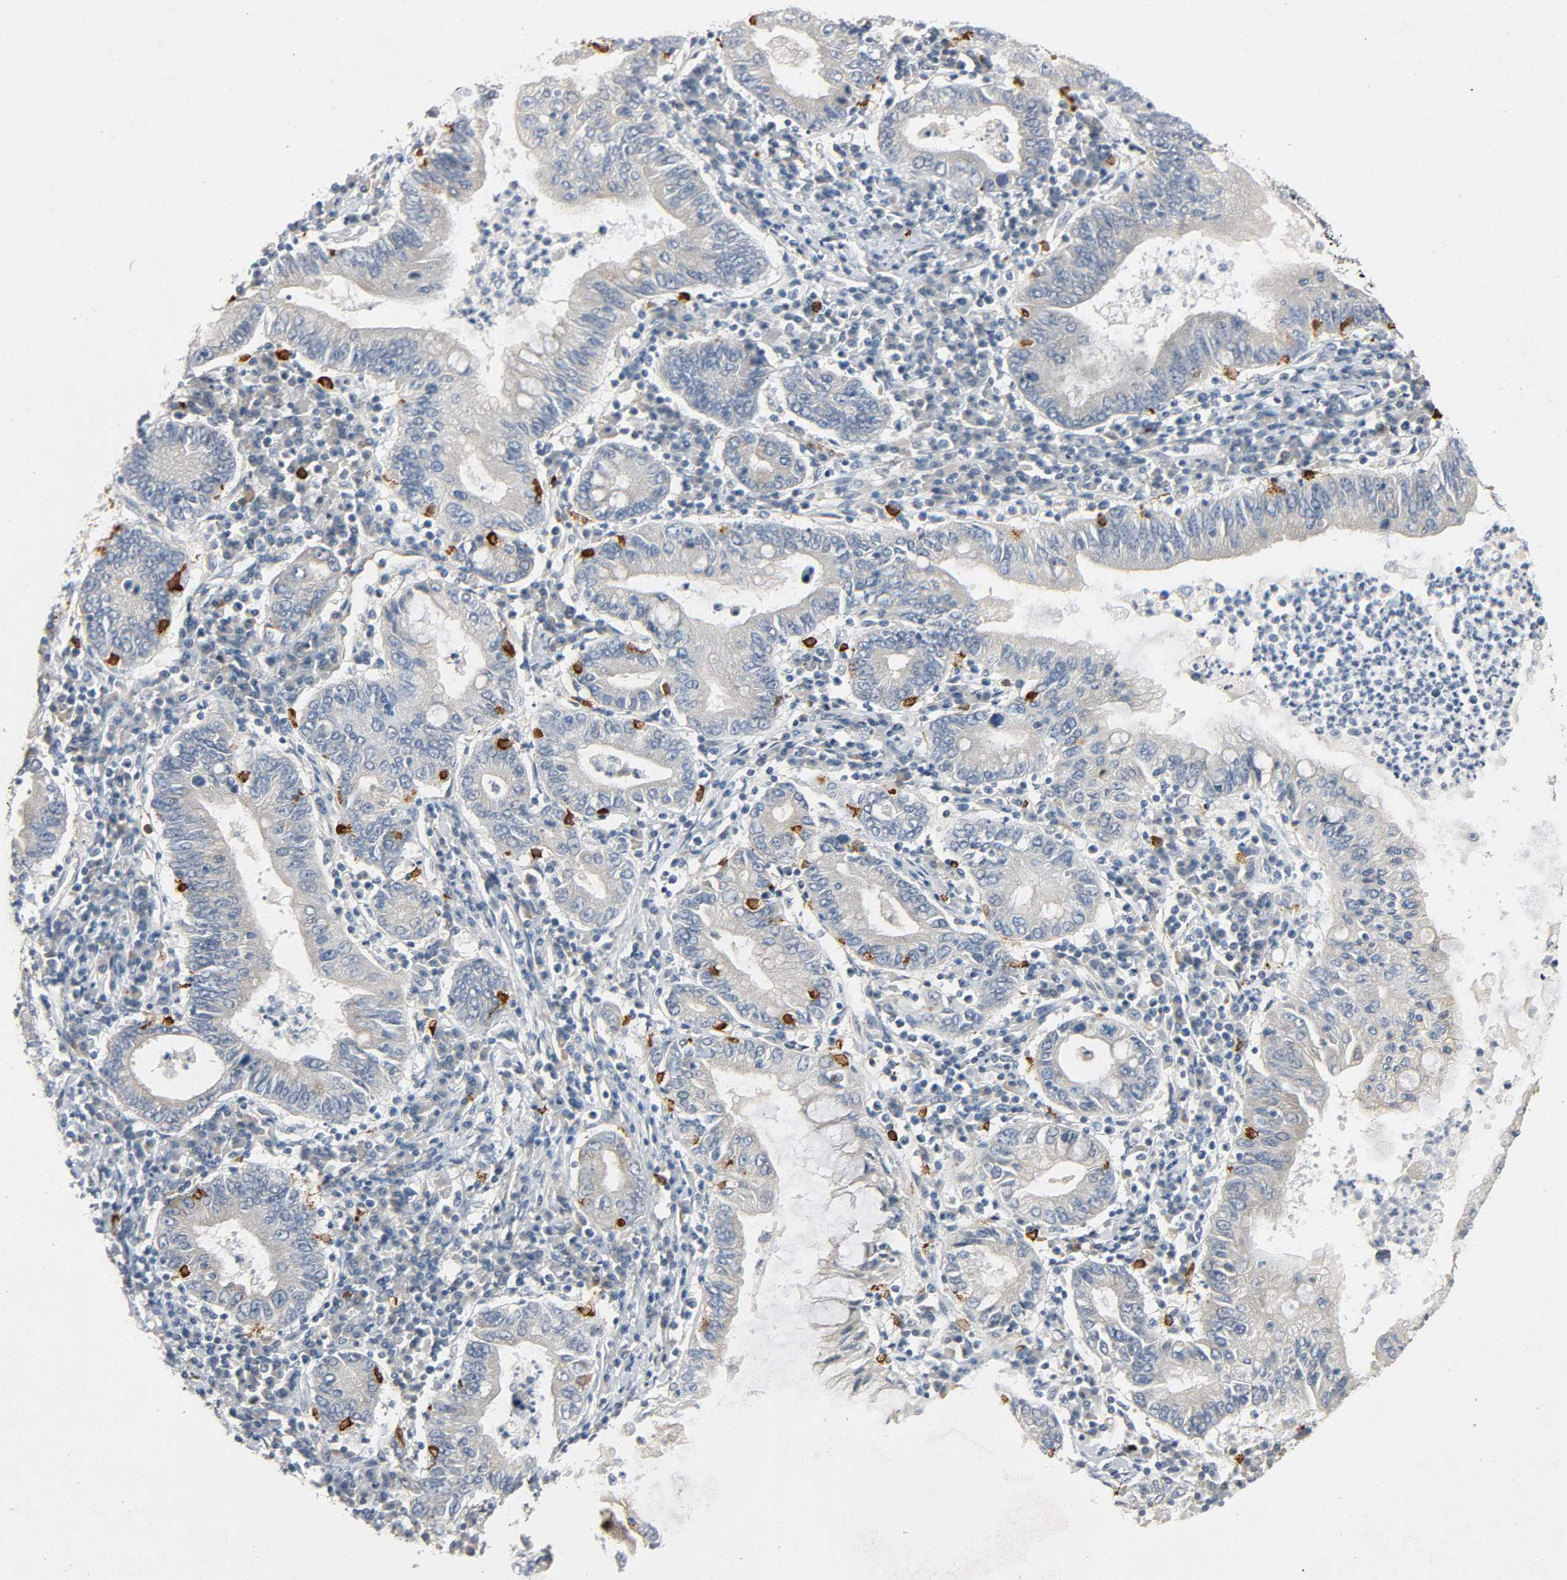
{"staining": {"intensity": "negative", "quantity": "none", "location": "none"}, "tissue": "stomach cancer", "cell_type": "Tumor cells", "image_type": "cancer", "snomed": [{"axis": "morphology", "description": "Normal tissue, NOS"}, {"axis": "morphology", "description": "Adenocarcinoma, NOS"}, {"axis": "topography", "description": "Esophagus"}, {"axis": "topography", "description": "Stomach, upper"}, {"axis": "topography", "description": "Peripheral nerve tissue"}], "caption": "Stomach adenocarcinoma was stained to show a protein in brown. There is no significant staining in tumor cells.", "gene": "LIMCH1", "patient": {"sex": "male", "age": 62}}